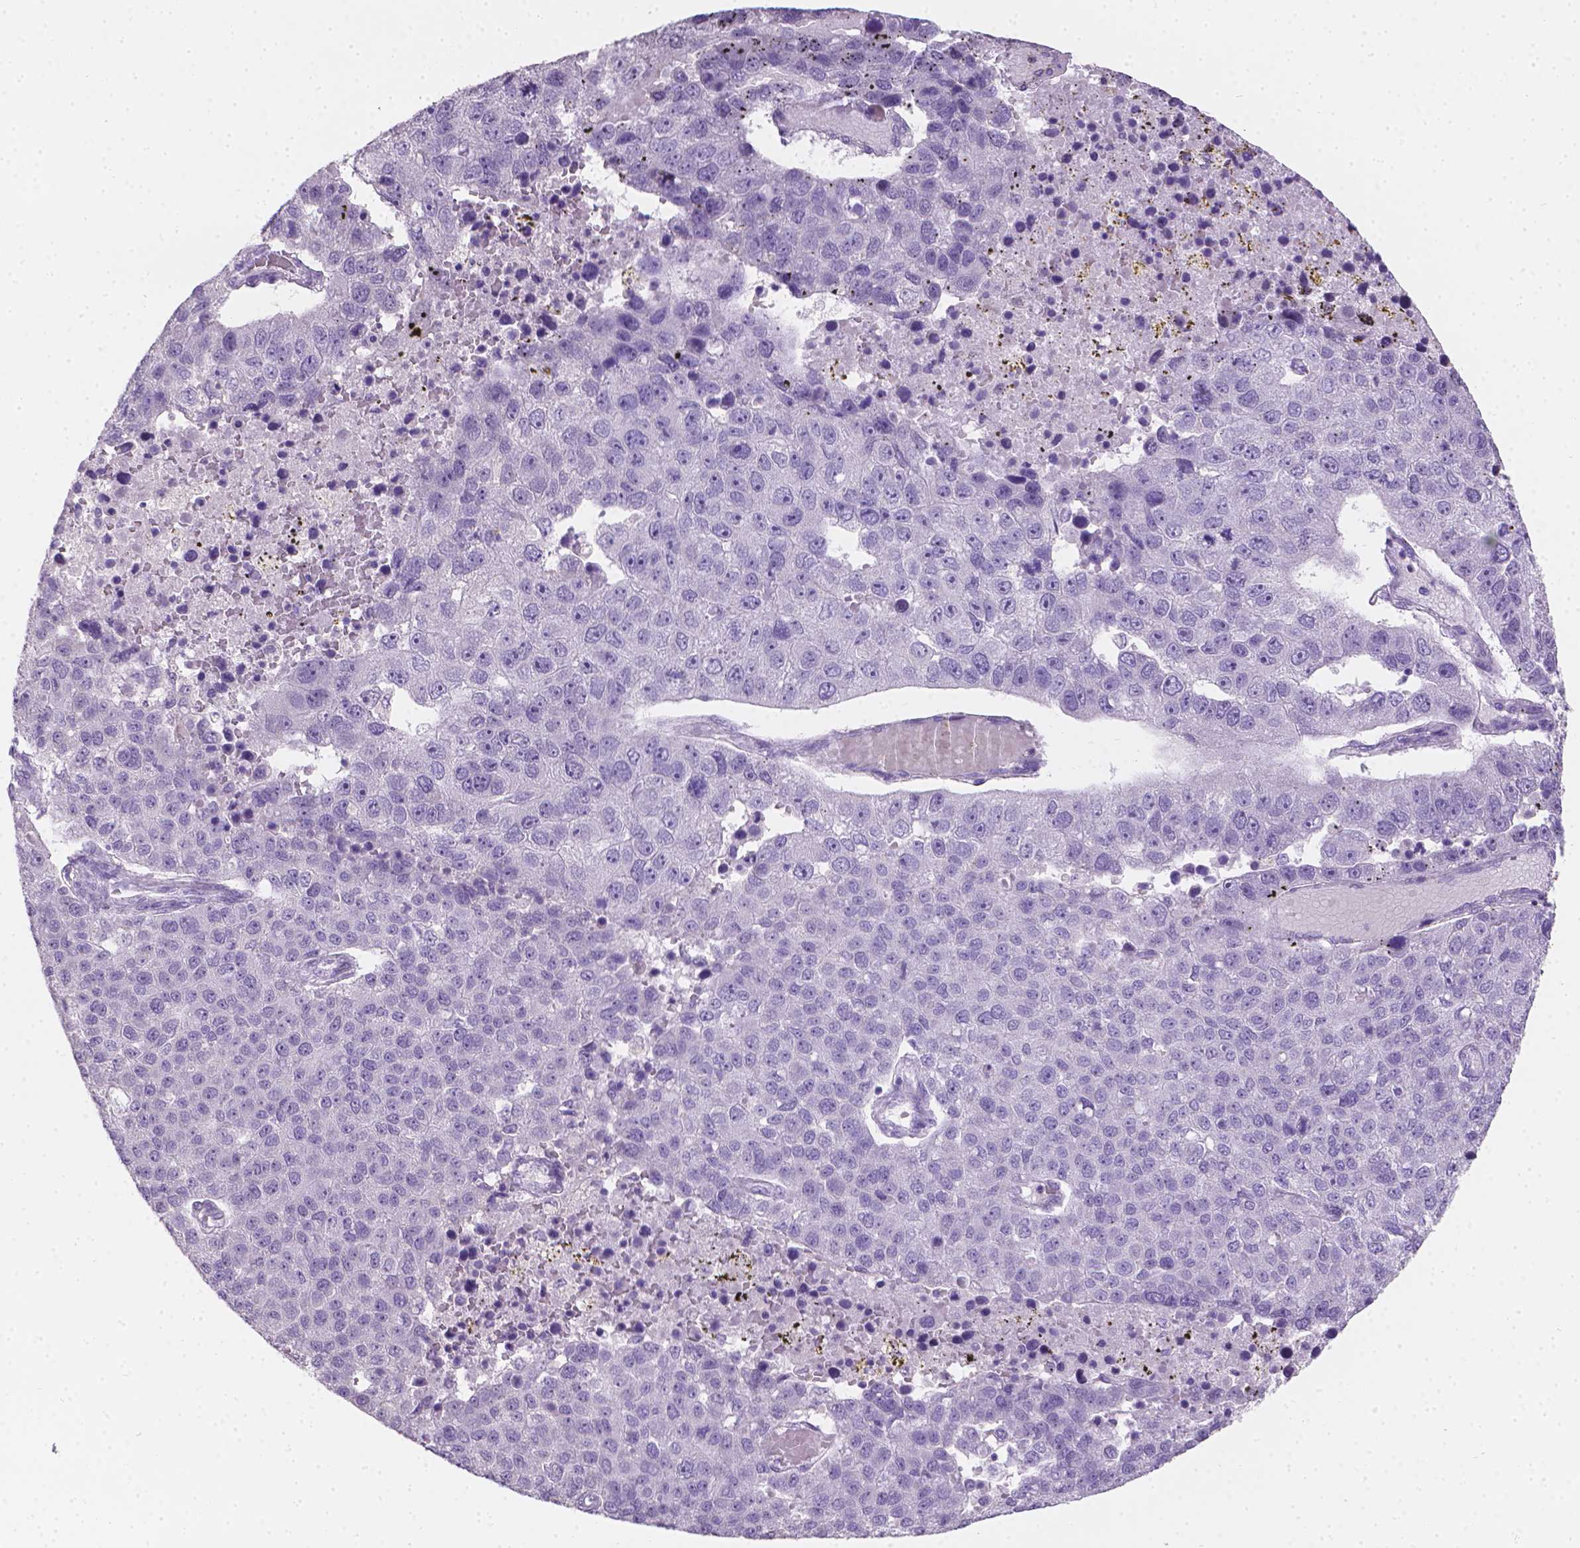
{"staining": {"intensity": "negative", "quantity": "none", "location": "none"}, "tissue": "pancreatic cancer", "cell_type": "Tumor cells", "image_type": "cancer", "snomed": [{"axis": "morphology", "description": "Adenocarcinoma, NOS"}, {"axis": "topography", "description": "Pancreas"}], "caption": "This is a photomicrograph of immunohistochemistry (IHC) staining of pancreatic adenocarcinoma, which shows no staining in tumor cells.", "gene": "TNNI2", "patient": {"sex": "female", "age": 61}}